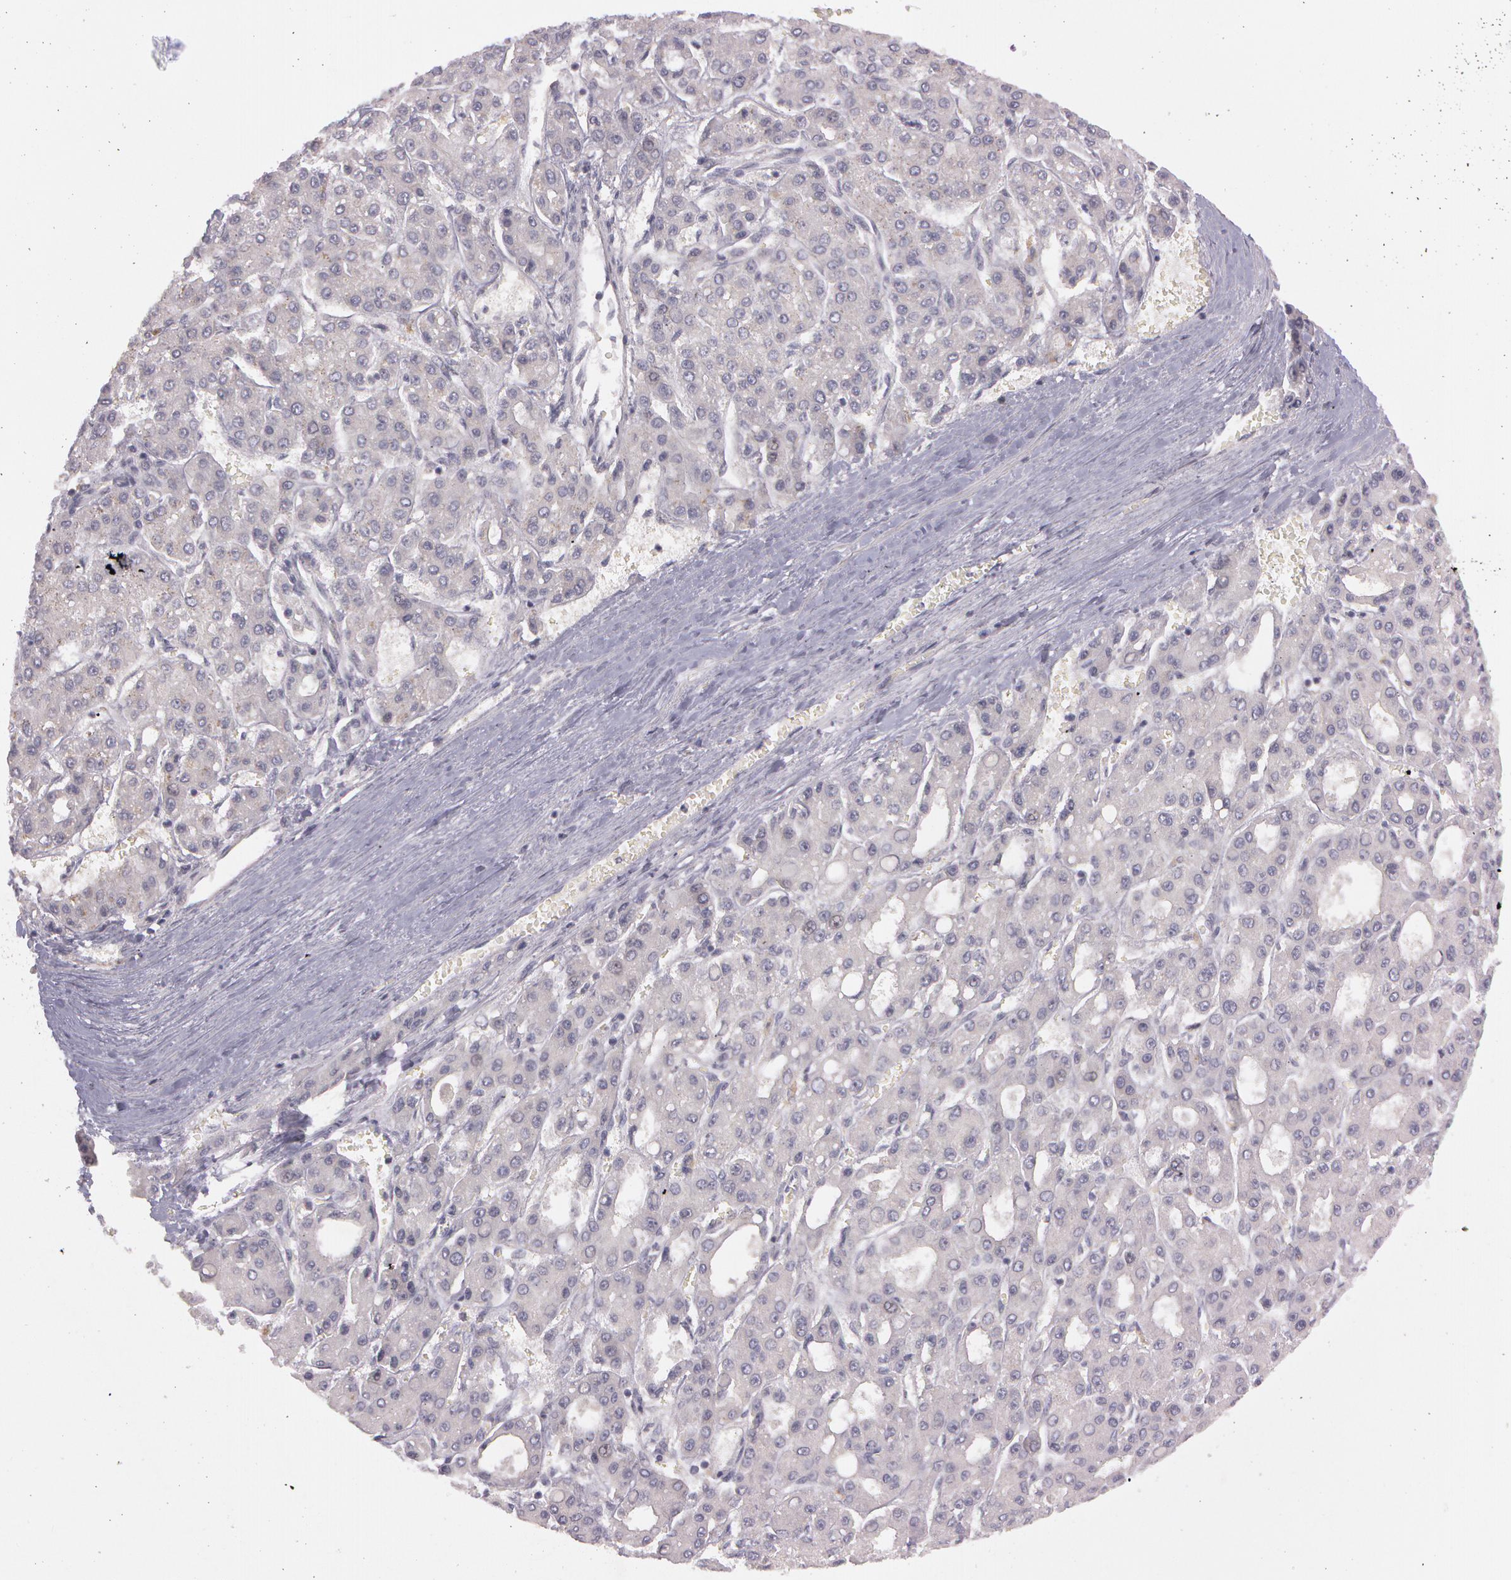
{"staining": {"intensity": "negative", "quantity": "none", "location": "none"}, "tissue": "liver cancer", "cell_type": "Tumor cells", "image_type": "cancer", "snomed": [{"axis": "morphology", "description": "Carcinoma, Hepatocellular, NOS"}, {"axis": "topography", "description": "Liver"}], "caption": "An IHC micrograph of liver cancer (hepatocellular carcinoma) is shown. There is no staining in tumor cells of liver cancer (hepatocellular carcinoma).", "gene": "MXRA5", "patient": {"sex": "male", "age": 69}}